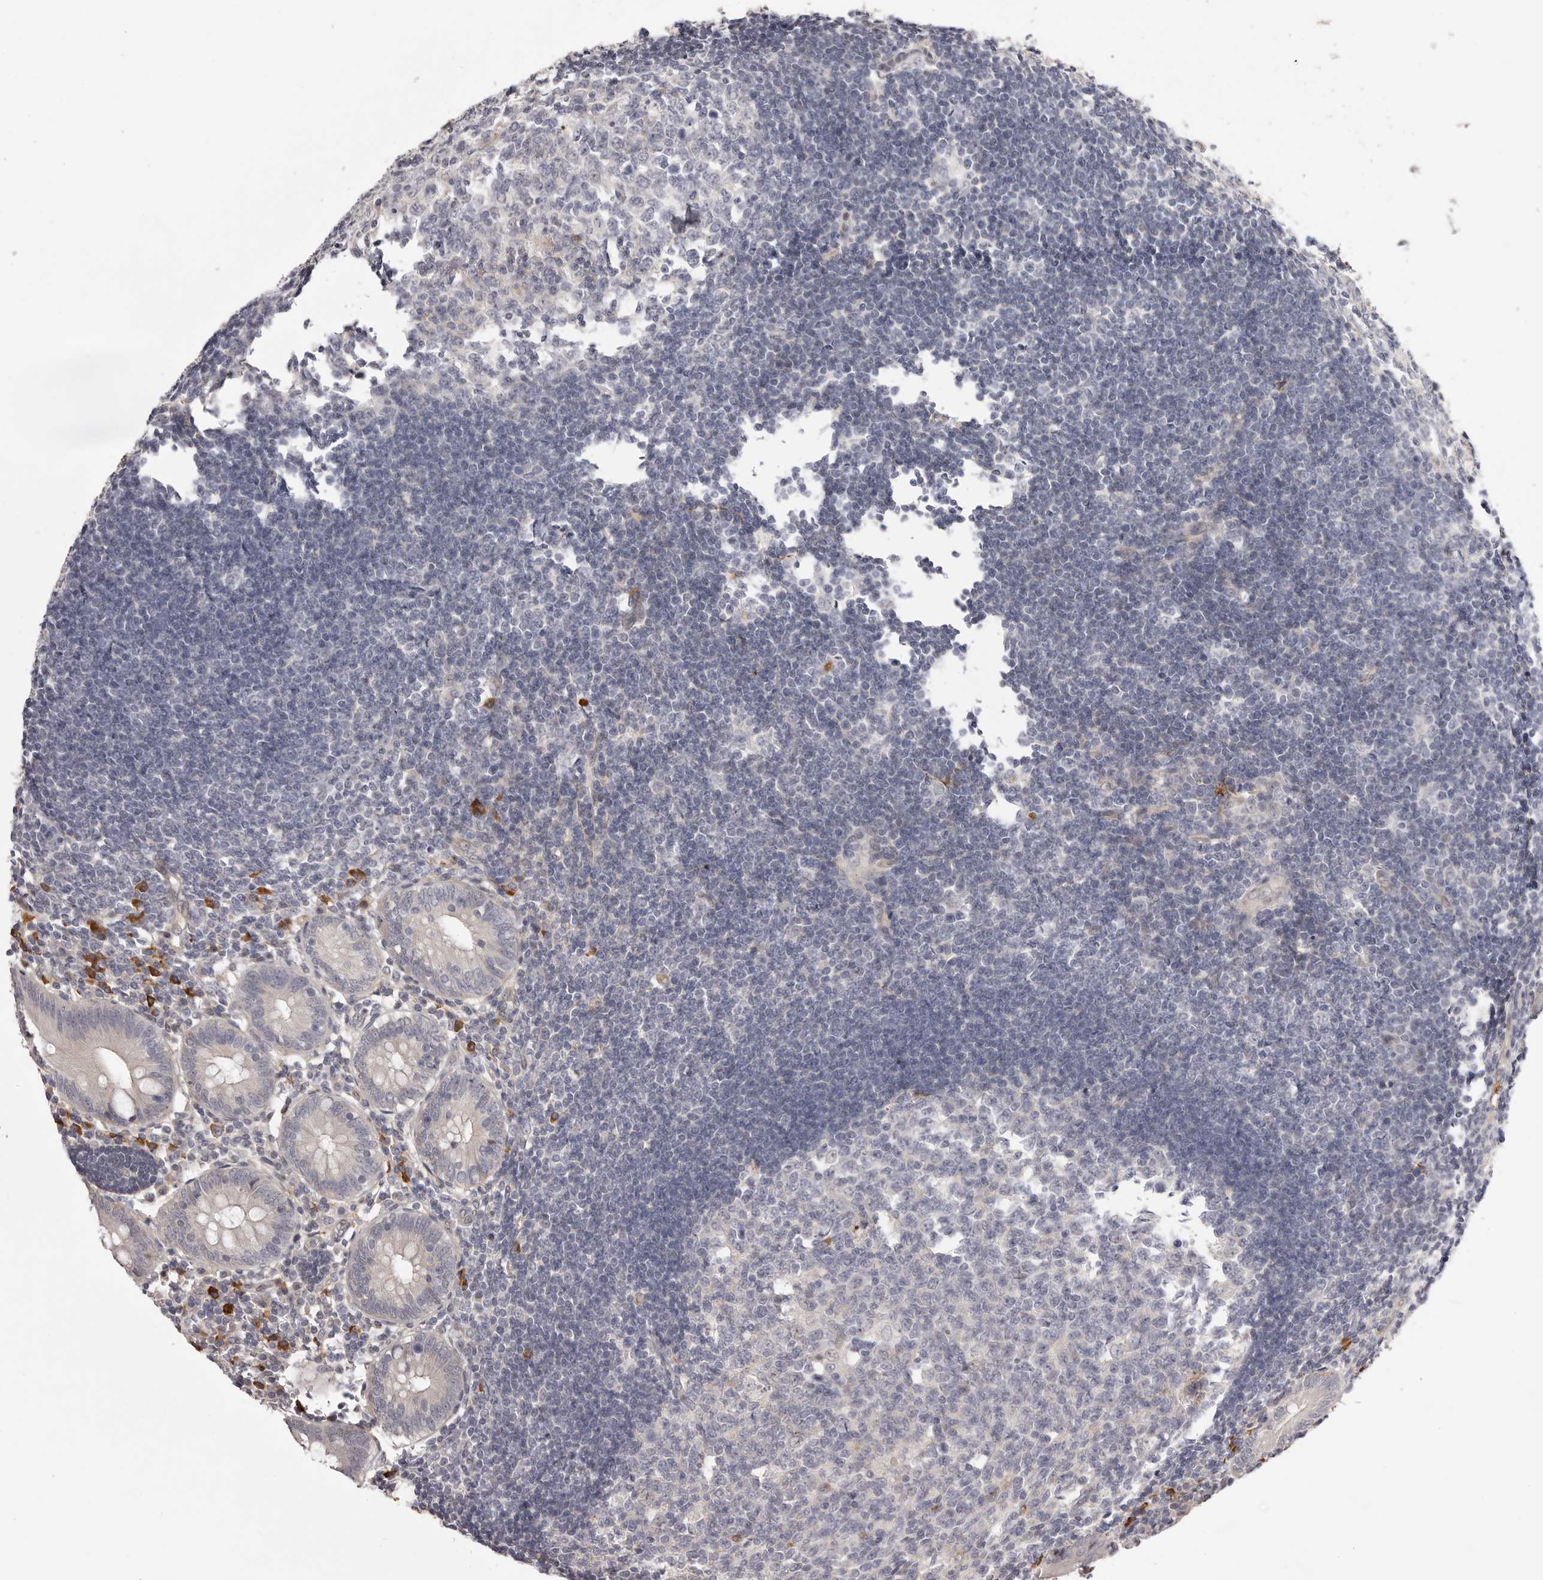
{"staining": {"intensity": "weak", "quantity": "<25%", "location": "cytoplasmic/membranous"}, "tissue": "appendix", "cell_type": "Glandular cells", "image_type": "normal", "snomed": [{"axis": "morphology", "description": "Normal tissue, NOS"}, {"axis": "topography", "description": "Appendix"}], "caption": "A high-resolution image shows IHC staining of benign appendix, which displays no significant positivity in glandular cells. Nuclei are stained in blue.", "gene": "OTUD3", "patient": {"sex": "female", "age": 54}}